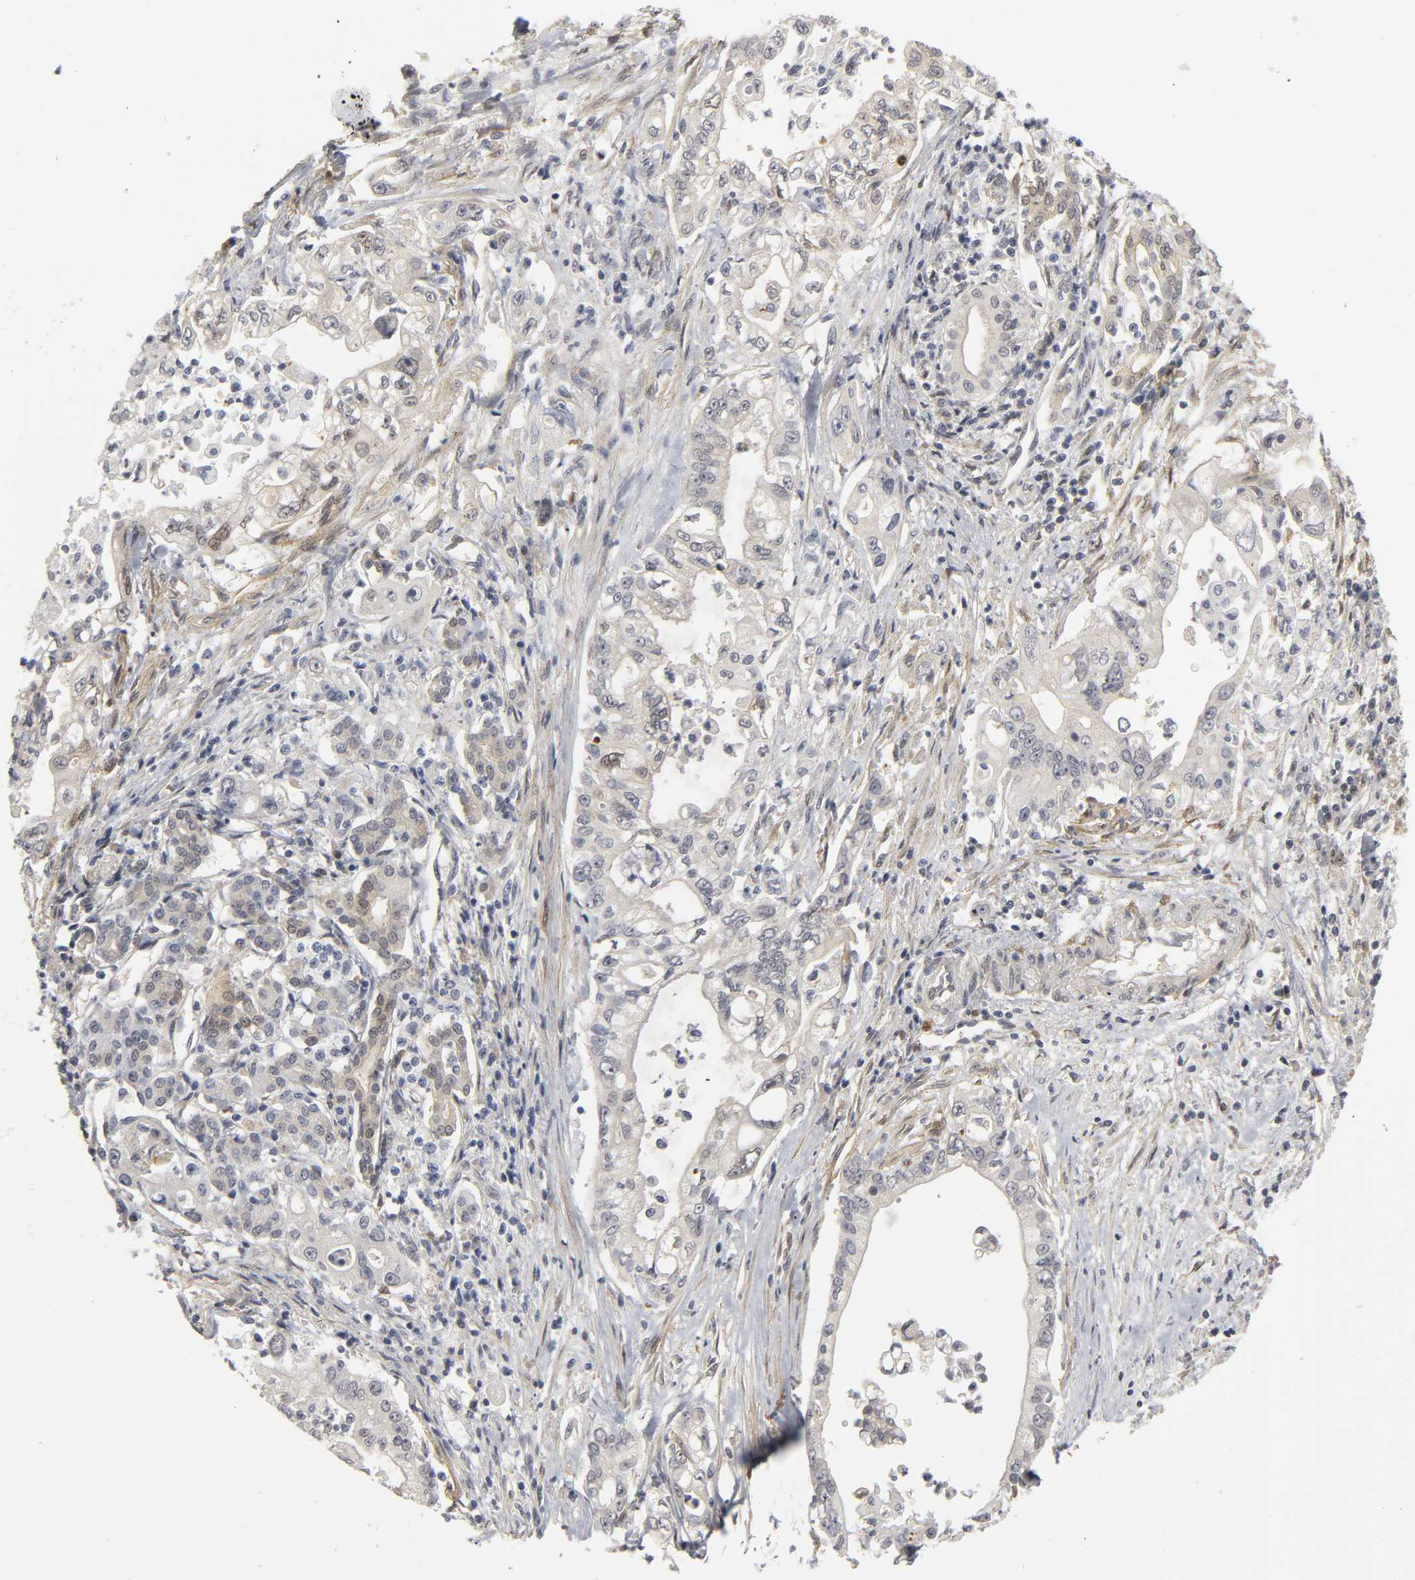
{"staining": {"intensity": "negative", "quantity": "none", "location": "none"}, "tissue": "pancreatic cancer", "cell_type": "Tumor cells", "image_type": "cancer", "snomed": [{"axis": "morphology", "description": "Normal tissue, NOS"}, {"axis": "topography", "description": "Pancreas"}], "caption": "This photomicrograph is of pancreatic cancer stained with immunohistochemistry (IHC) to label a protein in brown with the nuclei are counter-stained blue. There is no staining in tumor cells.", "gene": "PDLIM3", "patient": {"sex": "male", "age": 42}}